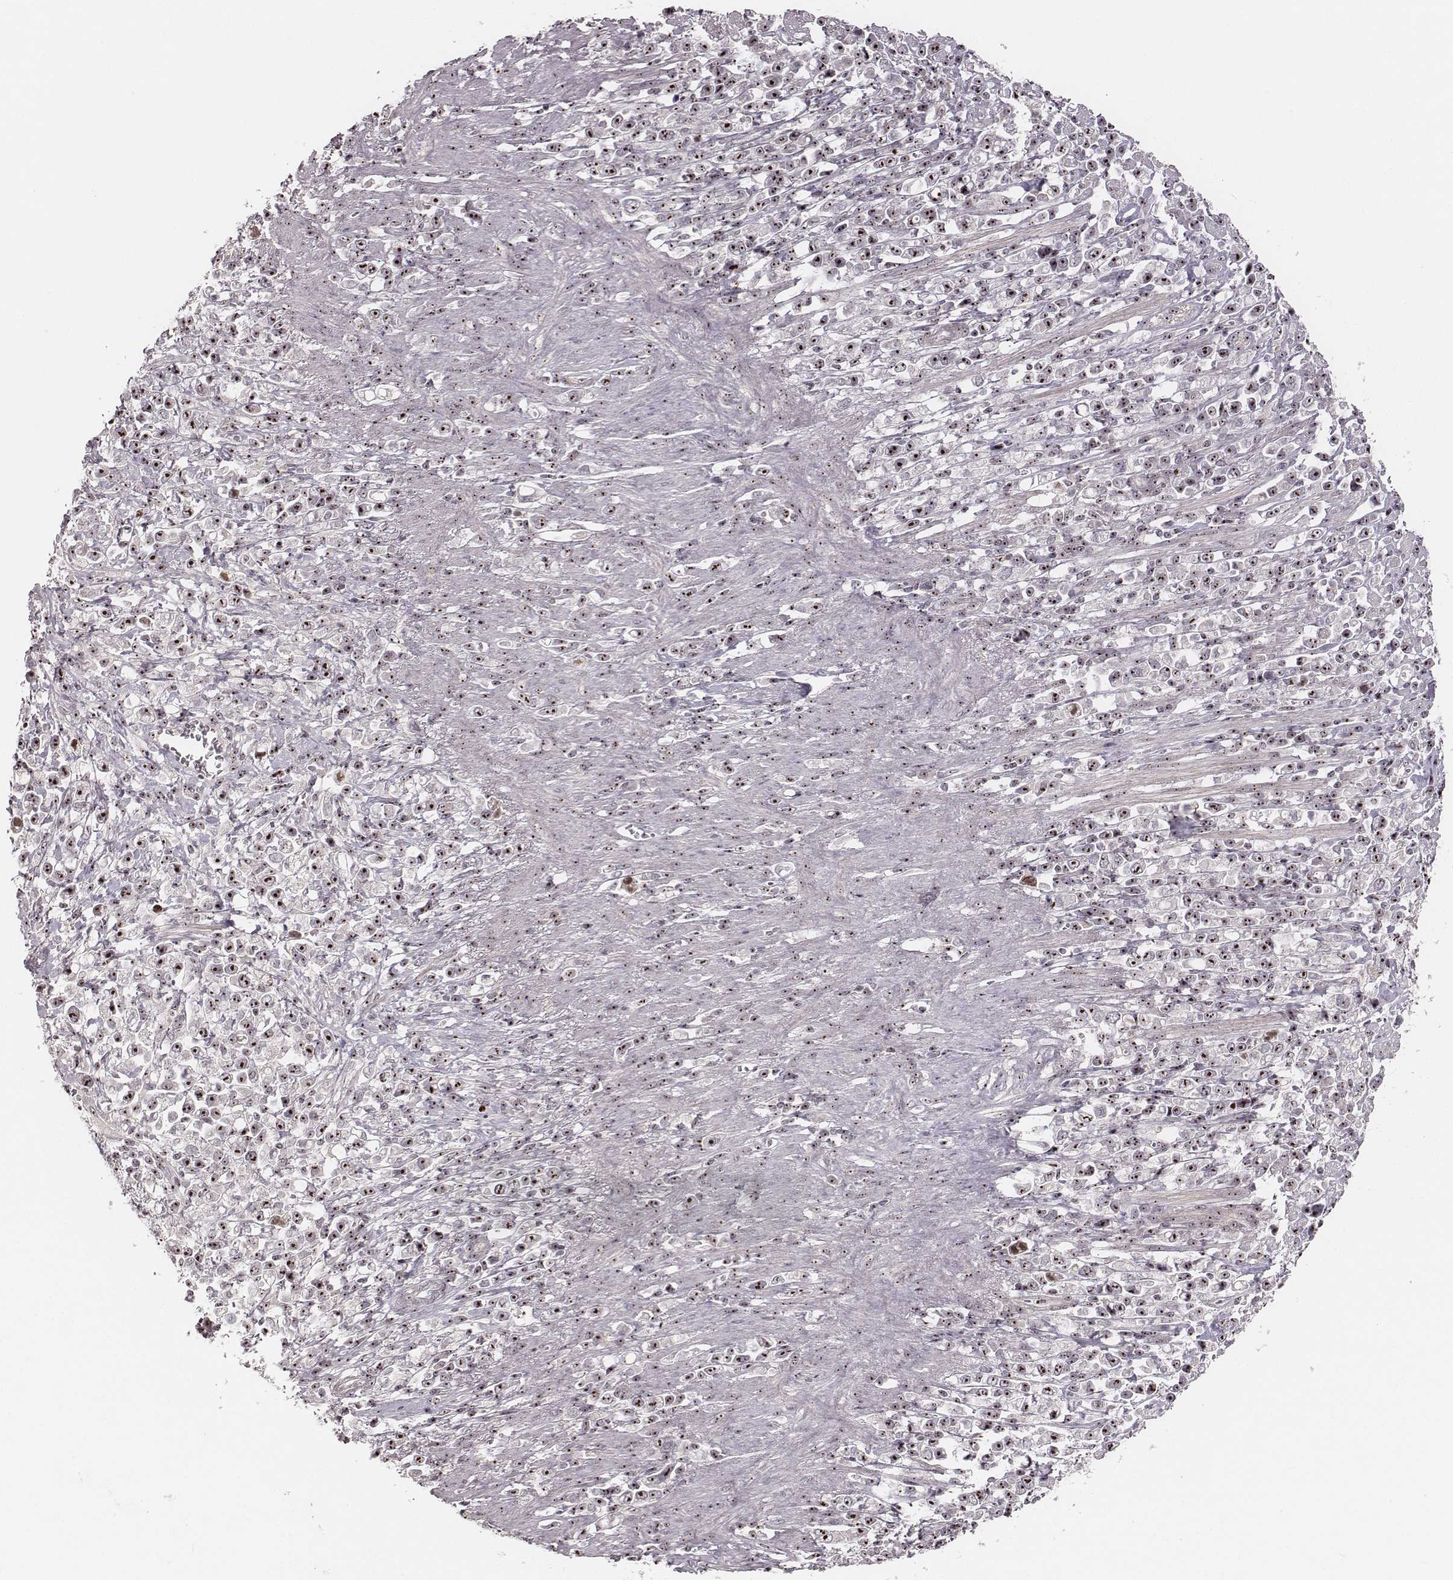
{"staining": {"intensity": "moderate", "quantity": ">75%", "location": "nuclear"}, "tissue": "stomach cancer", "cell_type": "Tumor cells", "image_type": "cancer", "snomed": [{"axis": "morphology", "description": "Adenocarcinoma, NOS"}, {"axis": "topography", "description": "Stomach"}], "caption": "Immunohistochemistry (IHC) micrograph of adenocarcinoma (stomach) stained for a protein (brown), which reveals medium levels of moderate nuclear expression in approximately >75% of tumor cells.", "gene": "NOP56", "patient": {"sex": "male", "age": 63}}